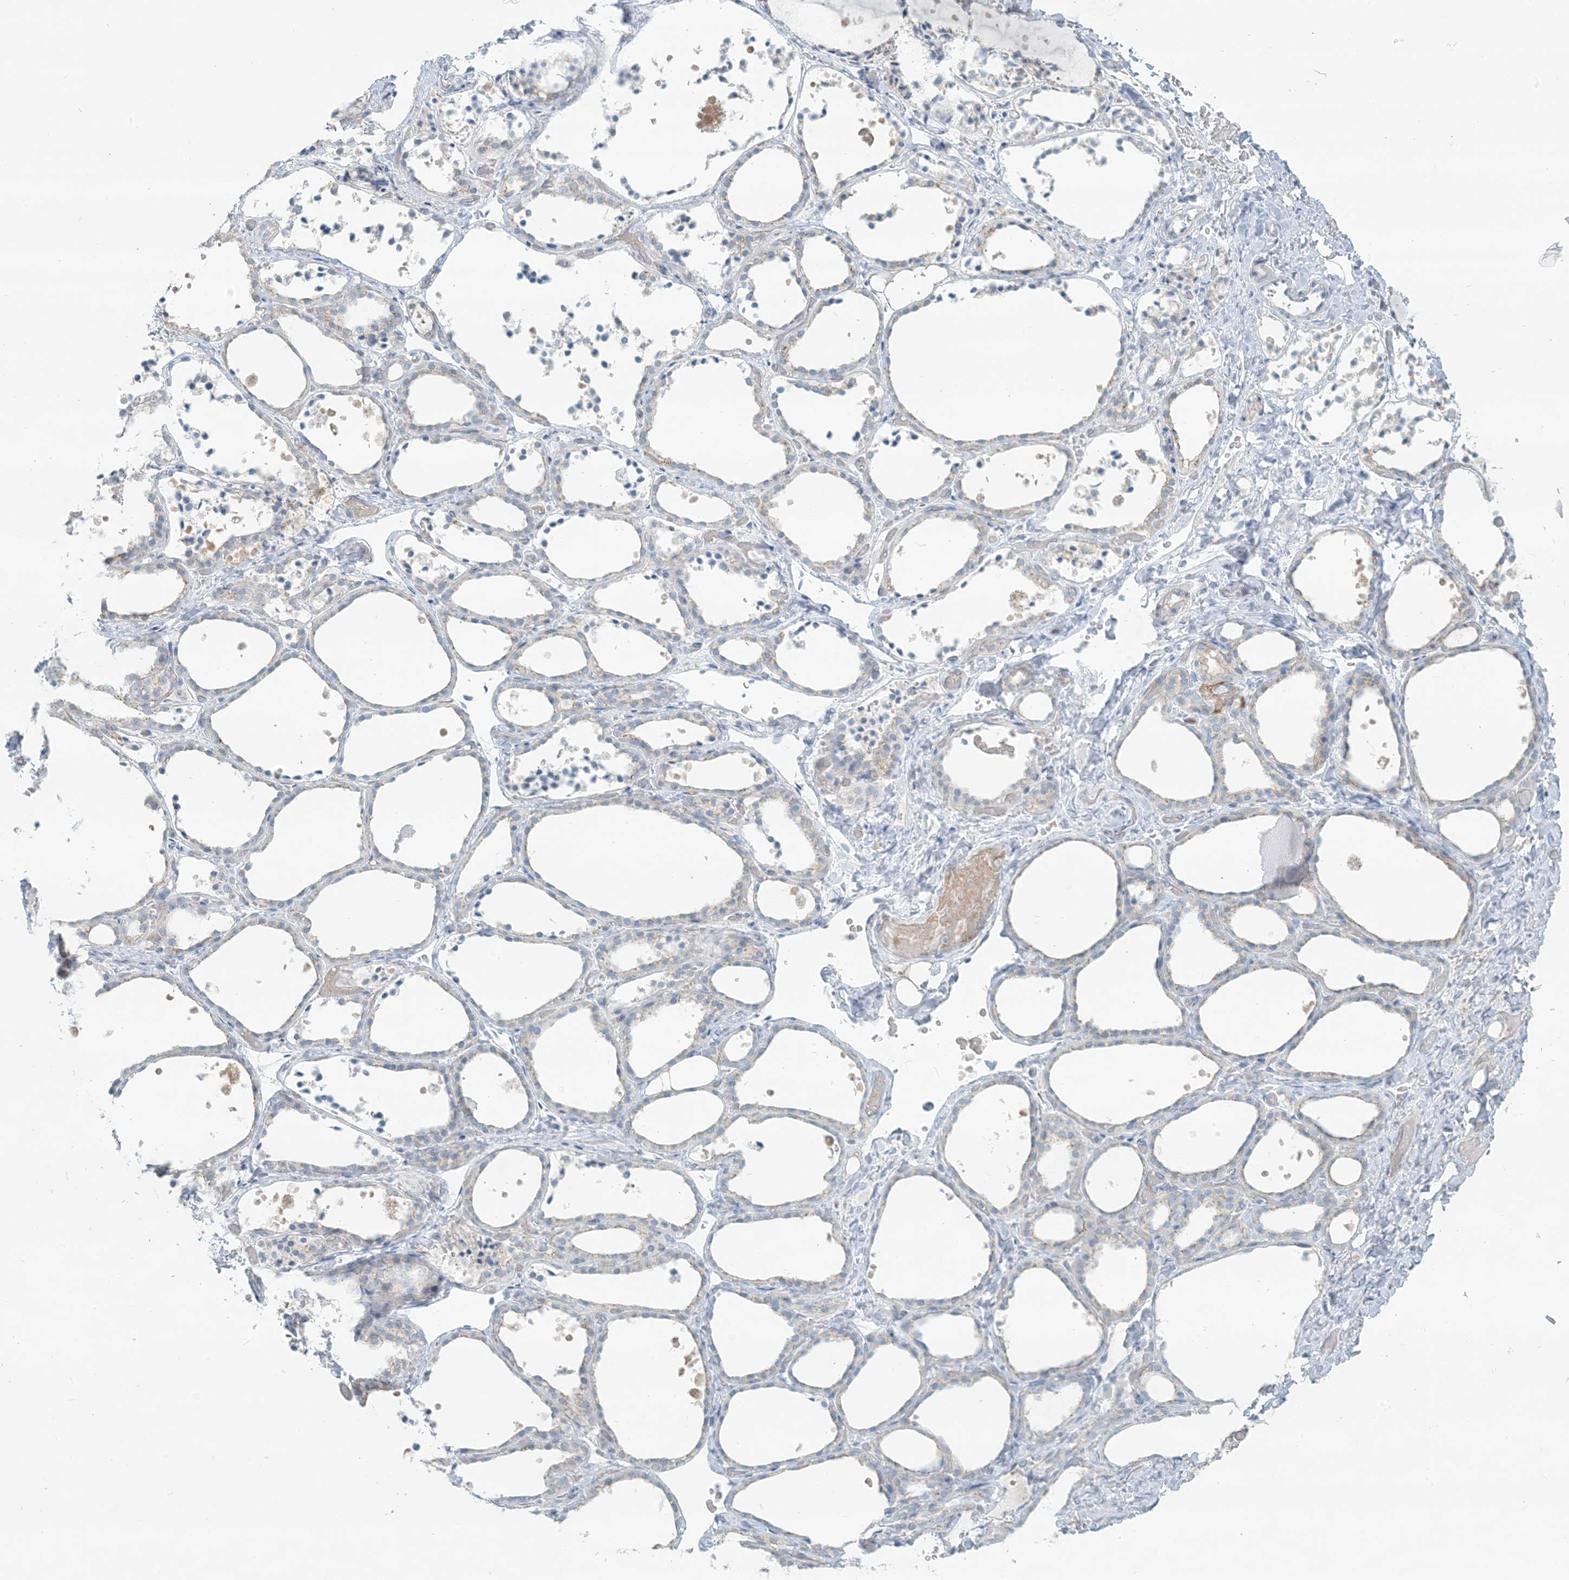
{"staining": {"intensity": "negative", "quantity": "none", "location": "none"}, "tissue": "thyroid gland", "cell_type": "Glandular cells", "image_type": "normal", "snomed": [{"axis": "morphology", "description": "Normal tissue, NOS"}, {"axis": "topography", "description": "Thyroid gland"}], "caption": "An image of thyroid gland stained for a protein displays no brown staining in glandular cells.", "gene": "SCML1", "patient": {"sex": "female", "age": 44}}